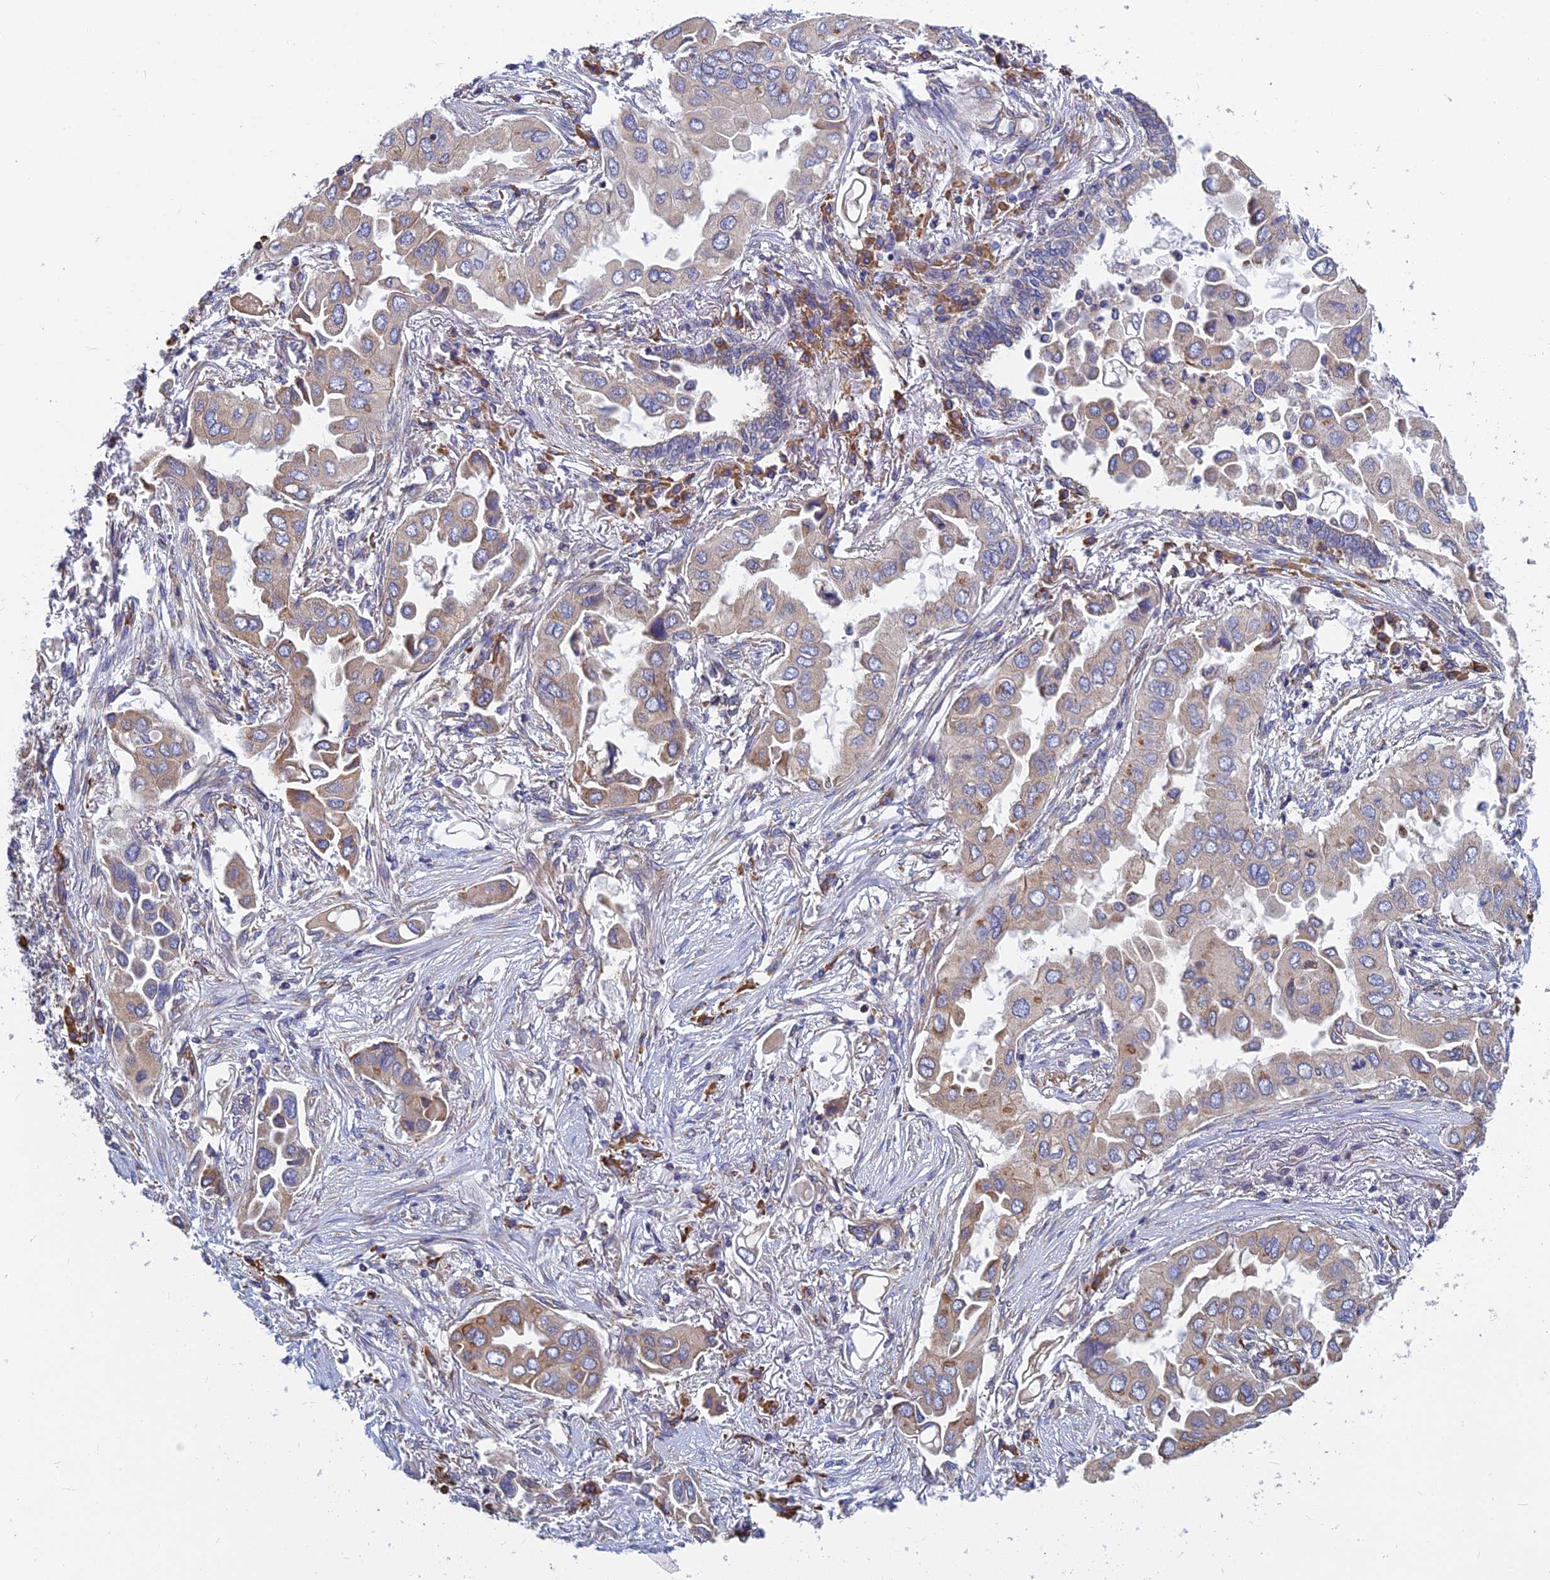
{"staining": {"intensity": "moderate", "quantity": "25%-75%", "location": "cytoplasmic/membranous"}, "tissue": "lung cancer", "cell_type": "Tumor cells", "image_type": "cancer", "snomed": [{"axis": "morphology", "description": "Adenocarcinoma, NOS"}, {"axis": "topography", "description": "Lung"}], "caption": "The photomicrograph reveals a brown stain indicating the presence of a protein in the cytoplasmic/membranous of tumor cells in lung adenocarcinoma.", "gene": "KIAA1143", "patient": {"sex": "female", "age": 76}}